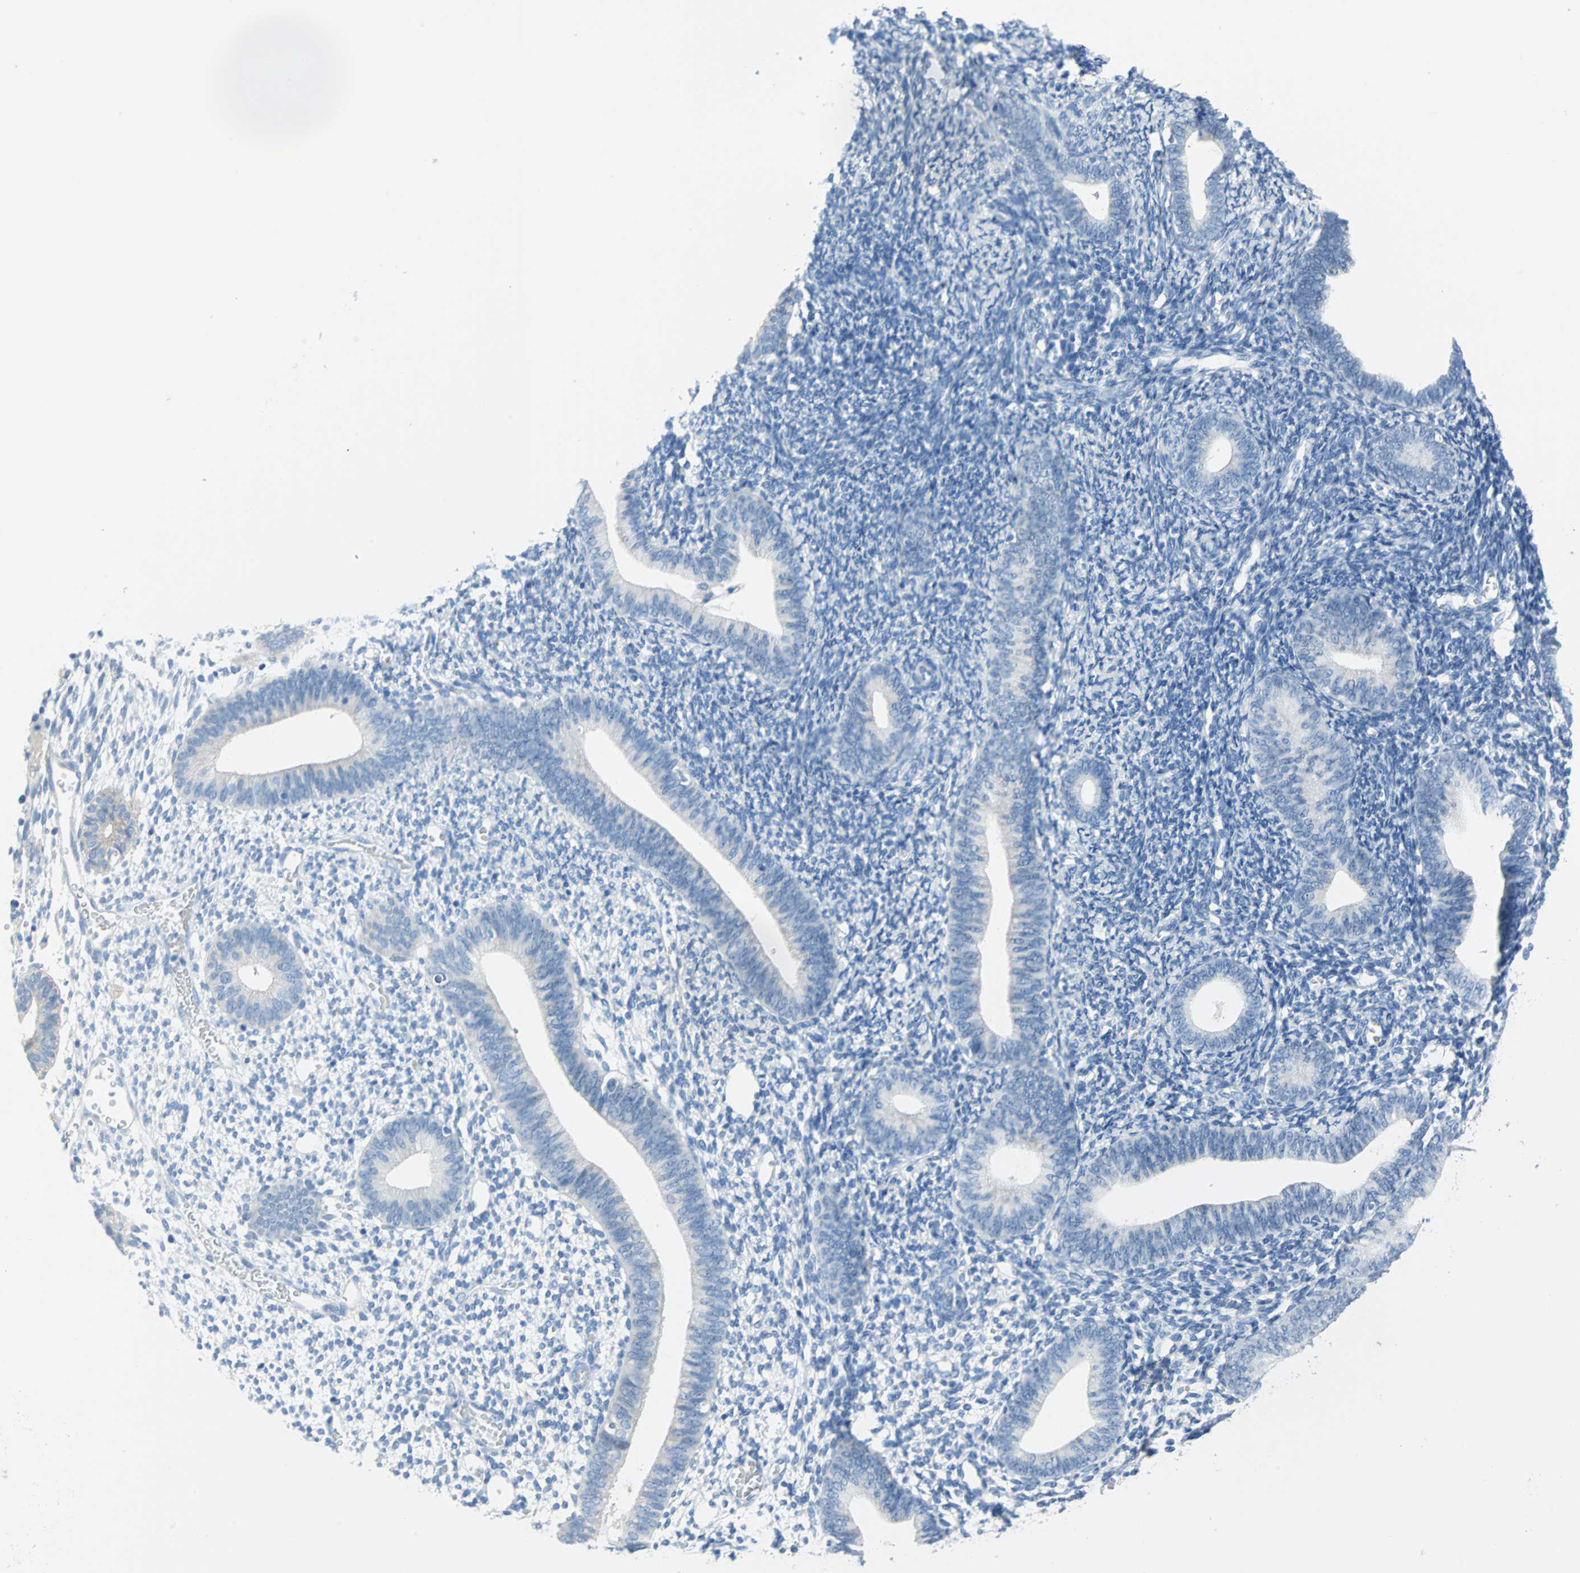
{"staining": {"intensity": "negative", "quantity": "none", "location": "none"}, "tissue": "endometrium", "cell_type": "Cells in endometrial stroma", "image_type": "normal", "snomed": [{"axis": "morphology", "description": "Normal tissue, NOS"}, {"axis": "topography", "description": "Smooth muscle"}, {"axis": "topography", "description": "Endometrium"}], "caption": "Immunohistochemistry photomicrograph of benign human endometrium stained for a protein (brown), which displays no expression in cells in endometrial stroma.", "gene": "SFN", "patient": {"sex": "female", "age": 57}}